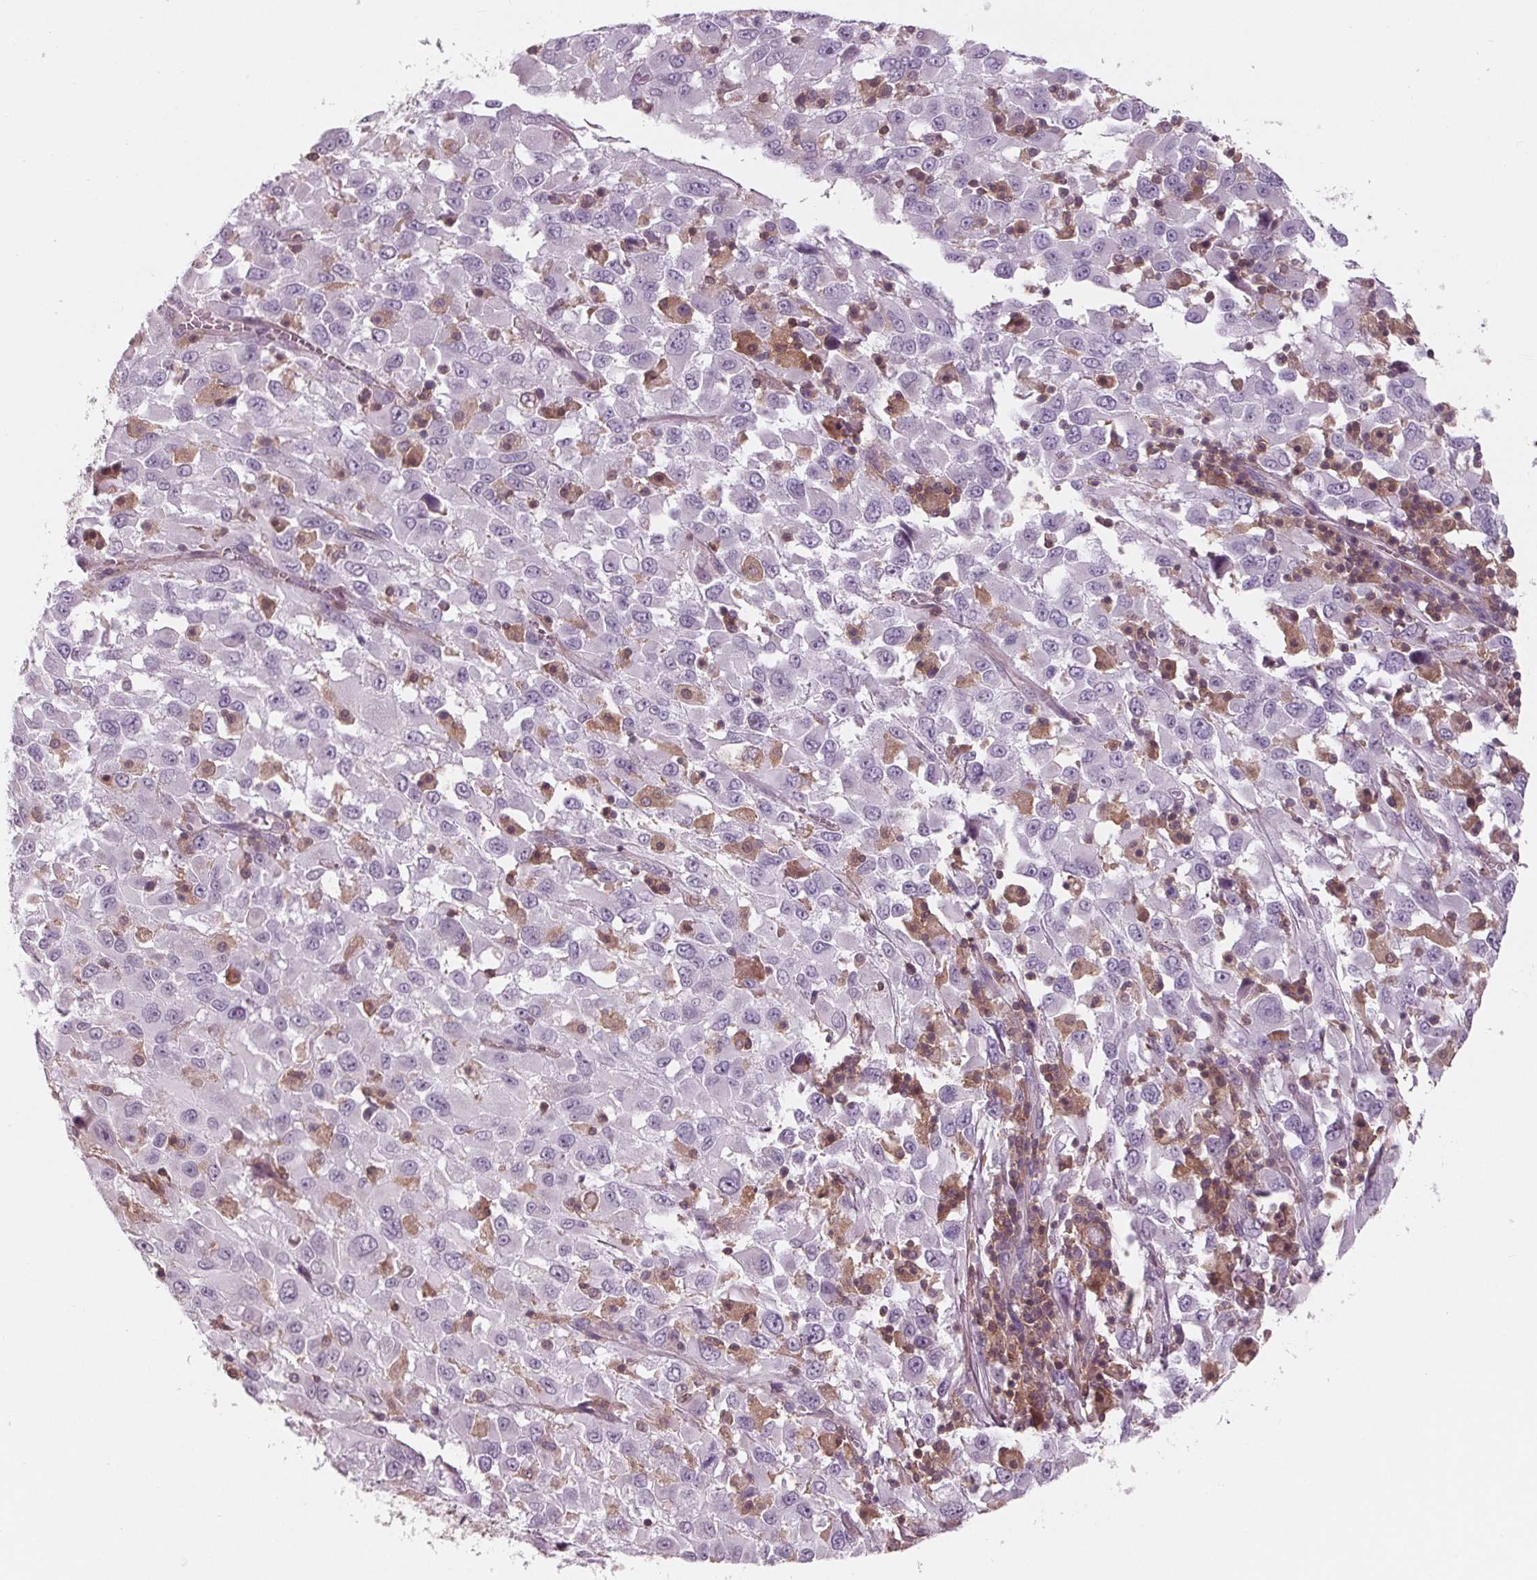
{"staining": {"intensity": "negative", "quantity": "none", "location": "none"}, "tissue": "melanoma", "cell_type": "Tumor cells", "image_type": "cancer", "snomed": [{"axis": "morphology", "description": "Malignant melanoma, Metastatic site"}, {"axis": "topography", "description": "Soft tissue"}], "caption": "Immunohistochemistry (IHC) histopathology image of neoplastic tissue: human malignant melanoma (metastatic site) stained with DAB (3,3'-diaminobenzidine) shows no significant protein expression in tumor cells.", "gene": "ARHGAP25", "patient": {"sex": "male", "age": 50}}